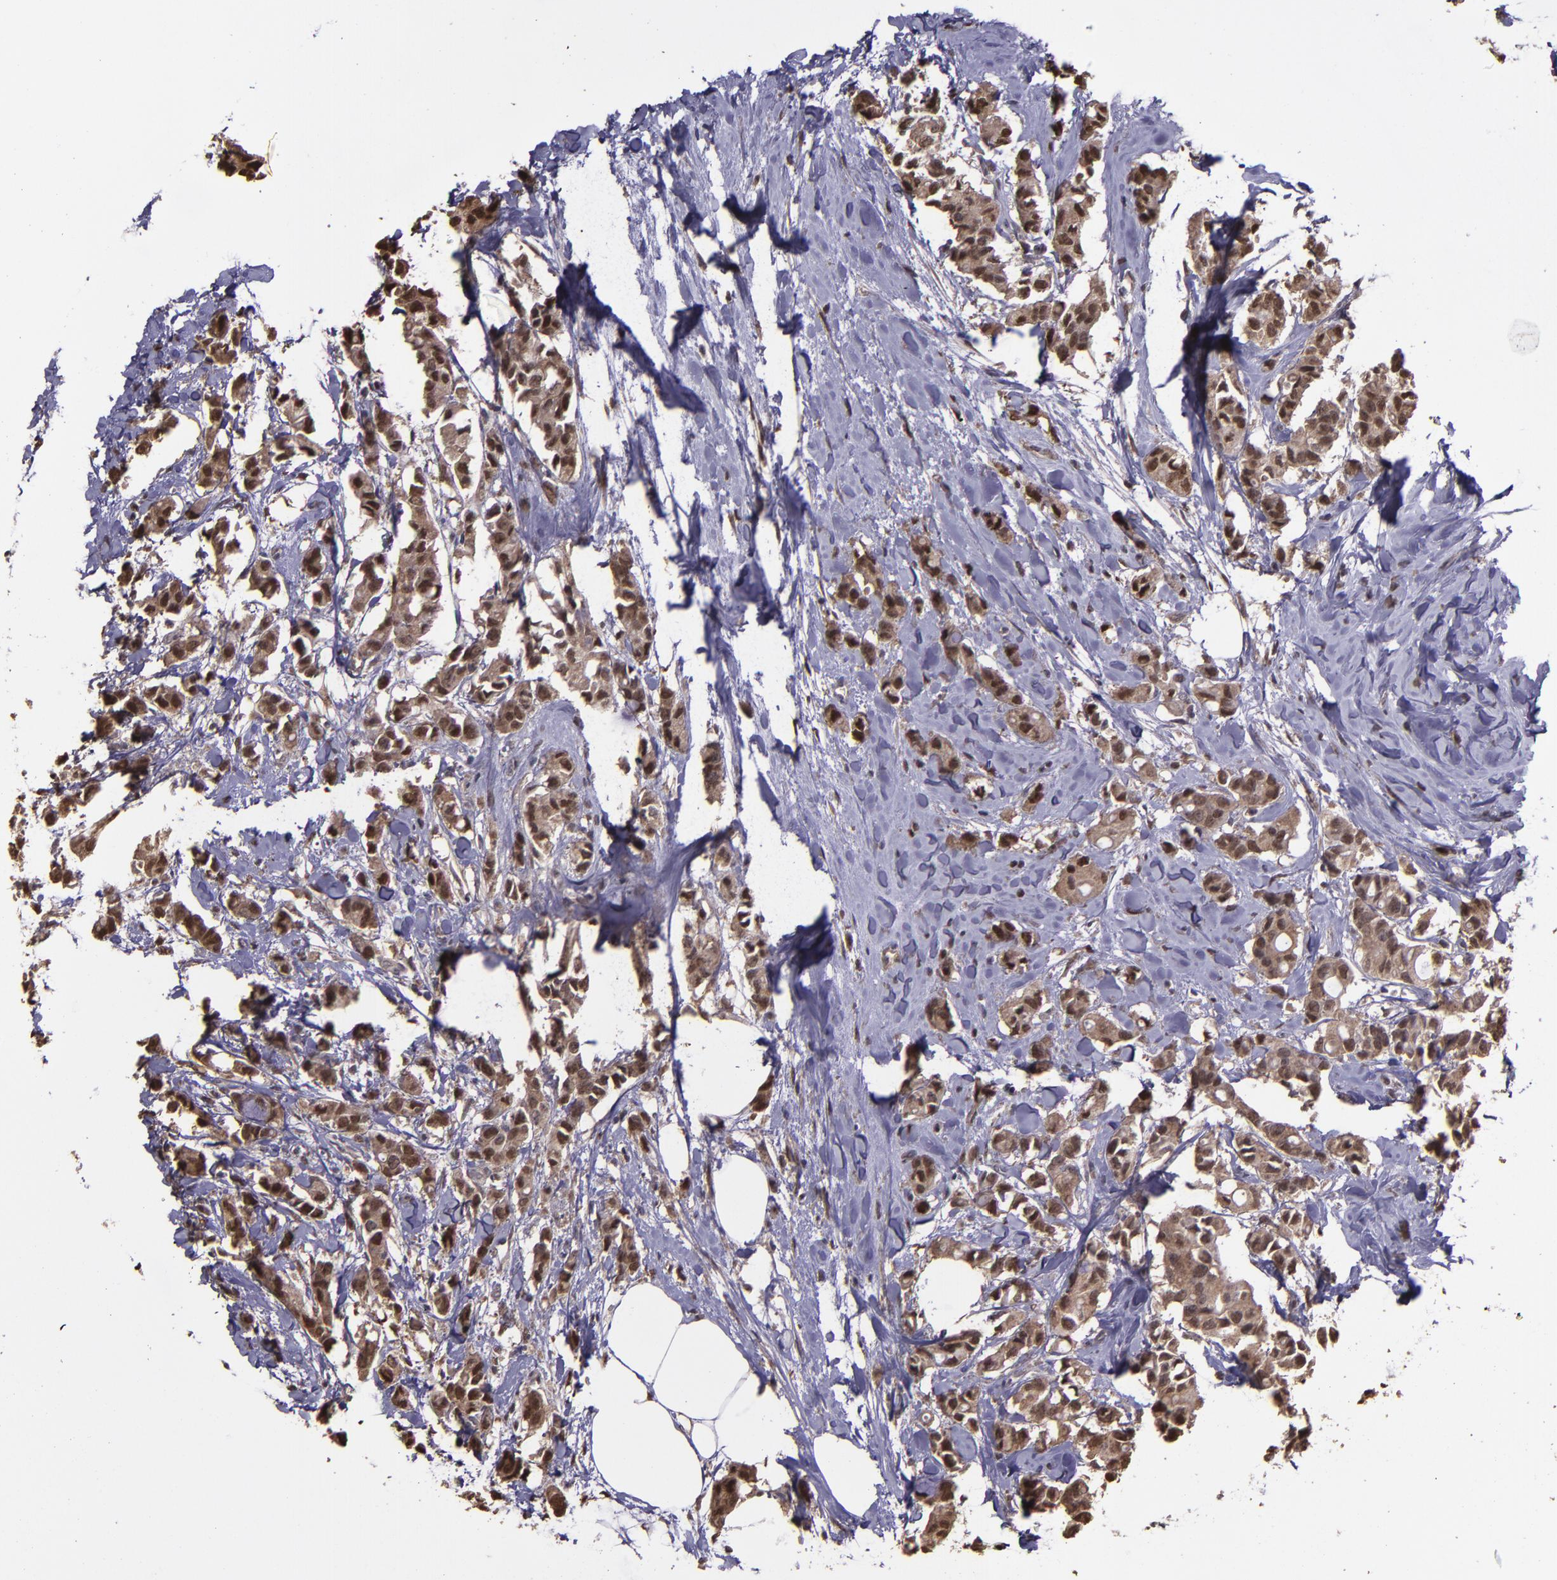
{"staining": {"intensity": "moderate", "quantity": ">75%", "location": "cytoplasmic/membranous,nuclear"}, "tissue": "breast cancer", "cell_type": "Tumor cells", "image_type": "cancer", "snomed": [{"axis": "morphology", "description": "Duct carcinoma"}, {"axis": "topography", "description": "Breast"}], "caption": "Immunohistochemical staining of intraductal carcinoma (breast) shows moderate cytoplasmic/membranous and nuclear protein expression in approximately >75% of tumor cells. (brown staining indicates protein expression, while blue staining denotes nuclei).", "gene": "SERPINF2", "patient": {"sex": "female", "age": 84}}